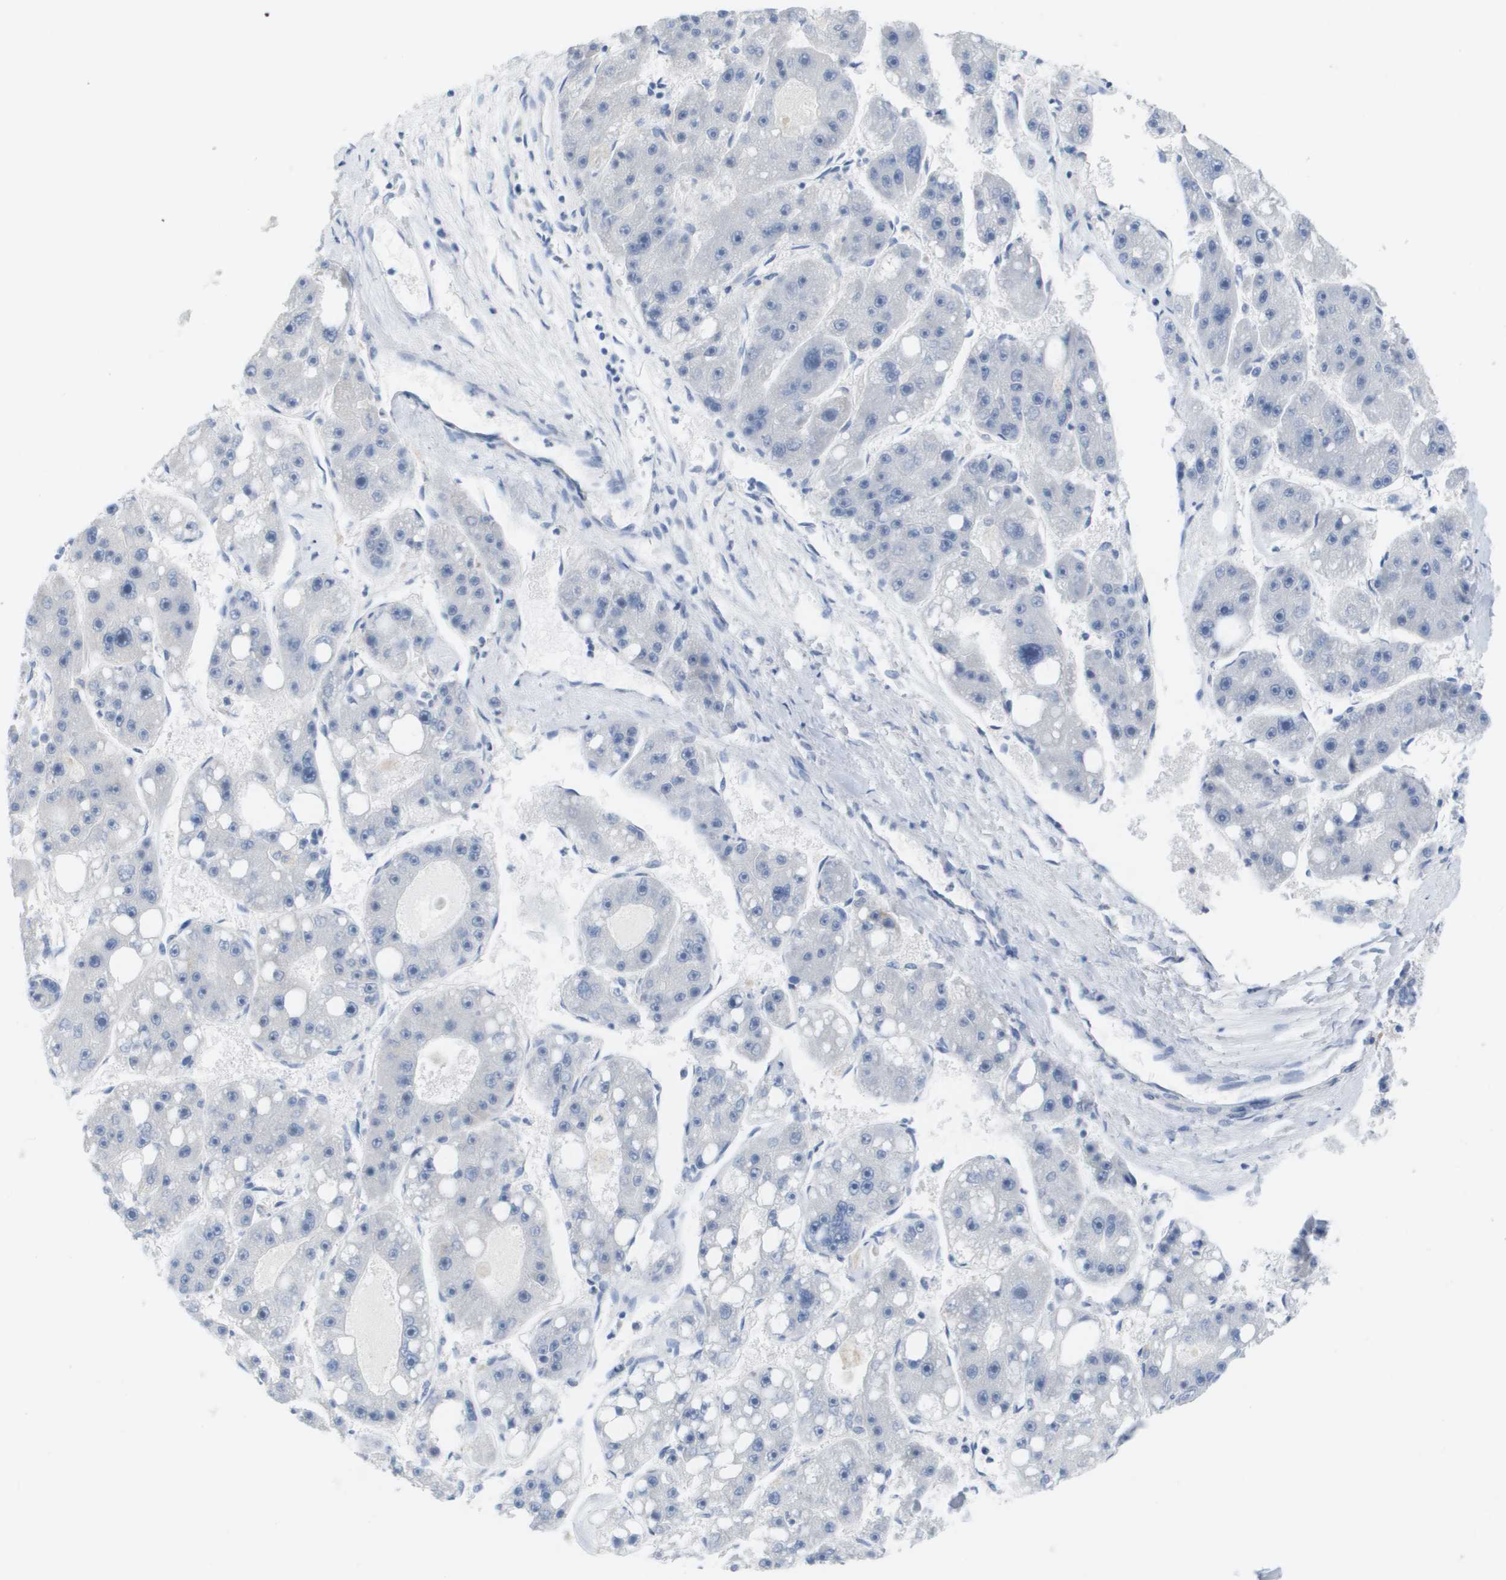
{"staining": {"intensity": "negative", "quantity": "none", "location": "none"}, "tissue": "liver cancer", "cell_type": "Tumor cells", "image_type": "cancer", "snomed": [{"axis": "morphology", "description": "Carcinoma, Hepatocellular, NOS"}, {"axis": "topography", "description": "Liver"}], "caption": "Histopathology image shows no protein staining in tumor cells of liver cancer tissue.", "gene": "PDE4A", "patient": {"sex": "female", "age": 61}}